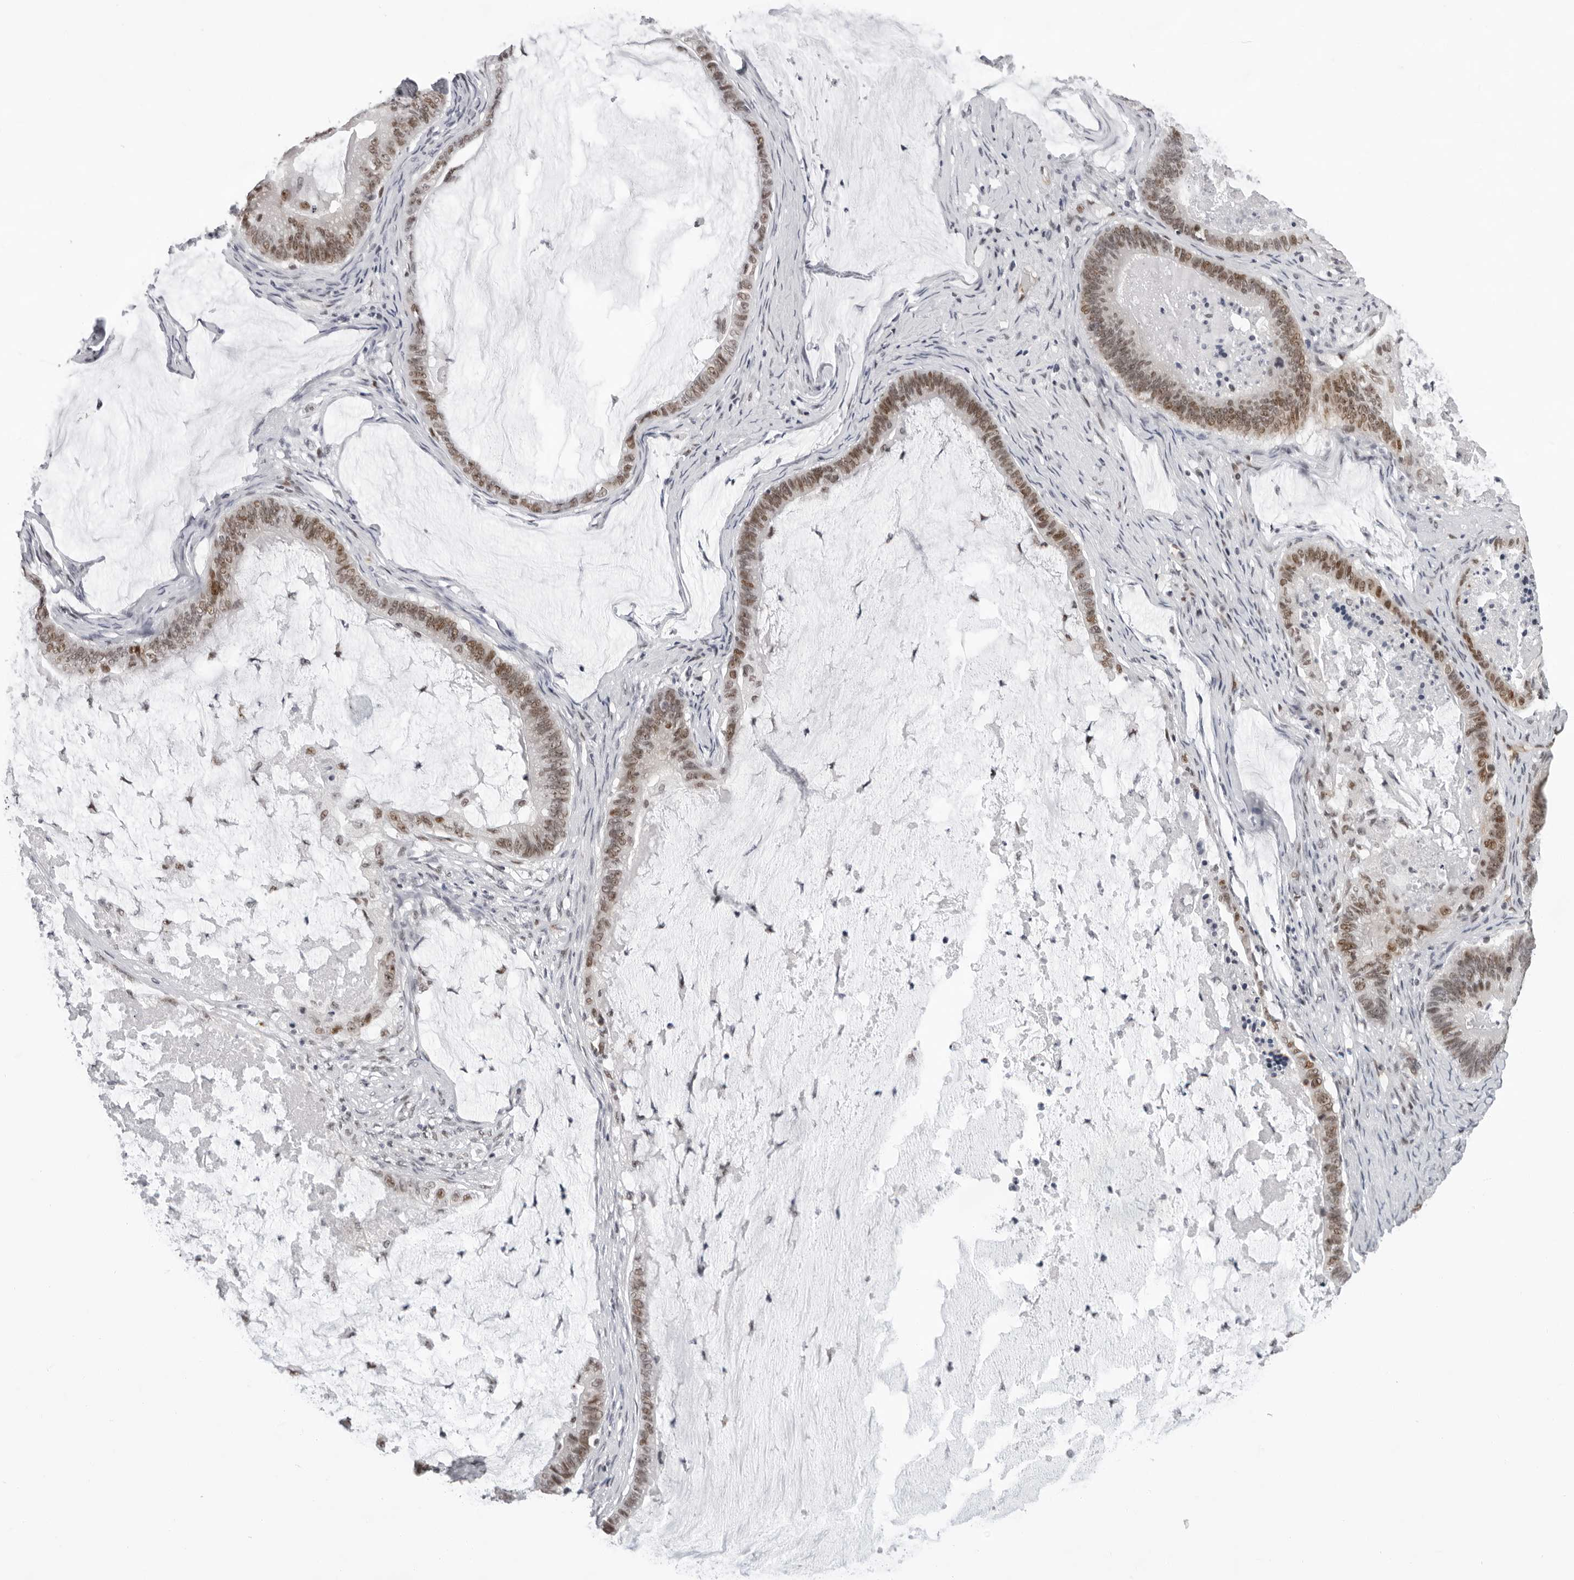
{"staining": {"intensity": "moderate", "quantity": ">75%", "location": "nuclear"}, "tissue": "ovarian cancer", "cell_type": "Tumor cells", "image_type": "cancer", "snomed": [{"axis": "morphology", "description": "Cystadenocarcinoma, mucinous, NOS"}, {"axis": "topography", "description": "Ovary"}], "caption": "Ovarian mucinous cystadenocarcinoma stained with IHC reveals moderate nuclear staining in about >75% of tumor cells.", "gene": "USP1", "patient": {"sex": "female", "age": 61}}